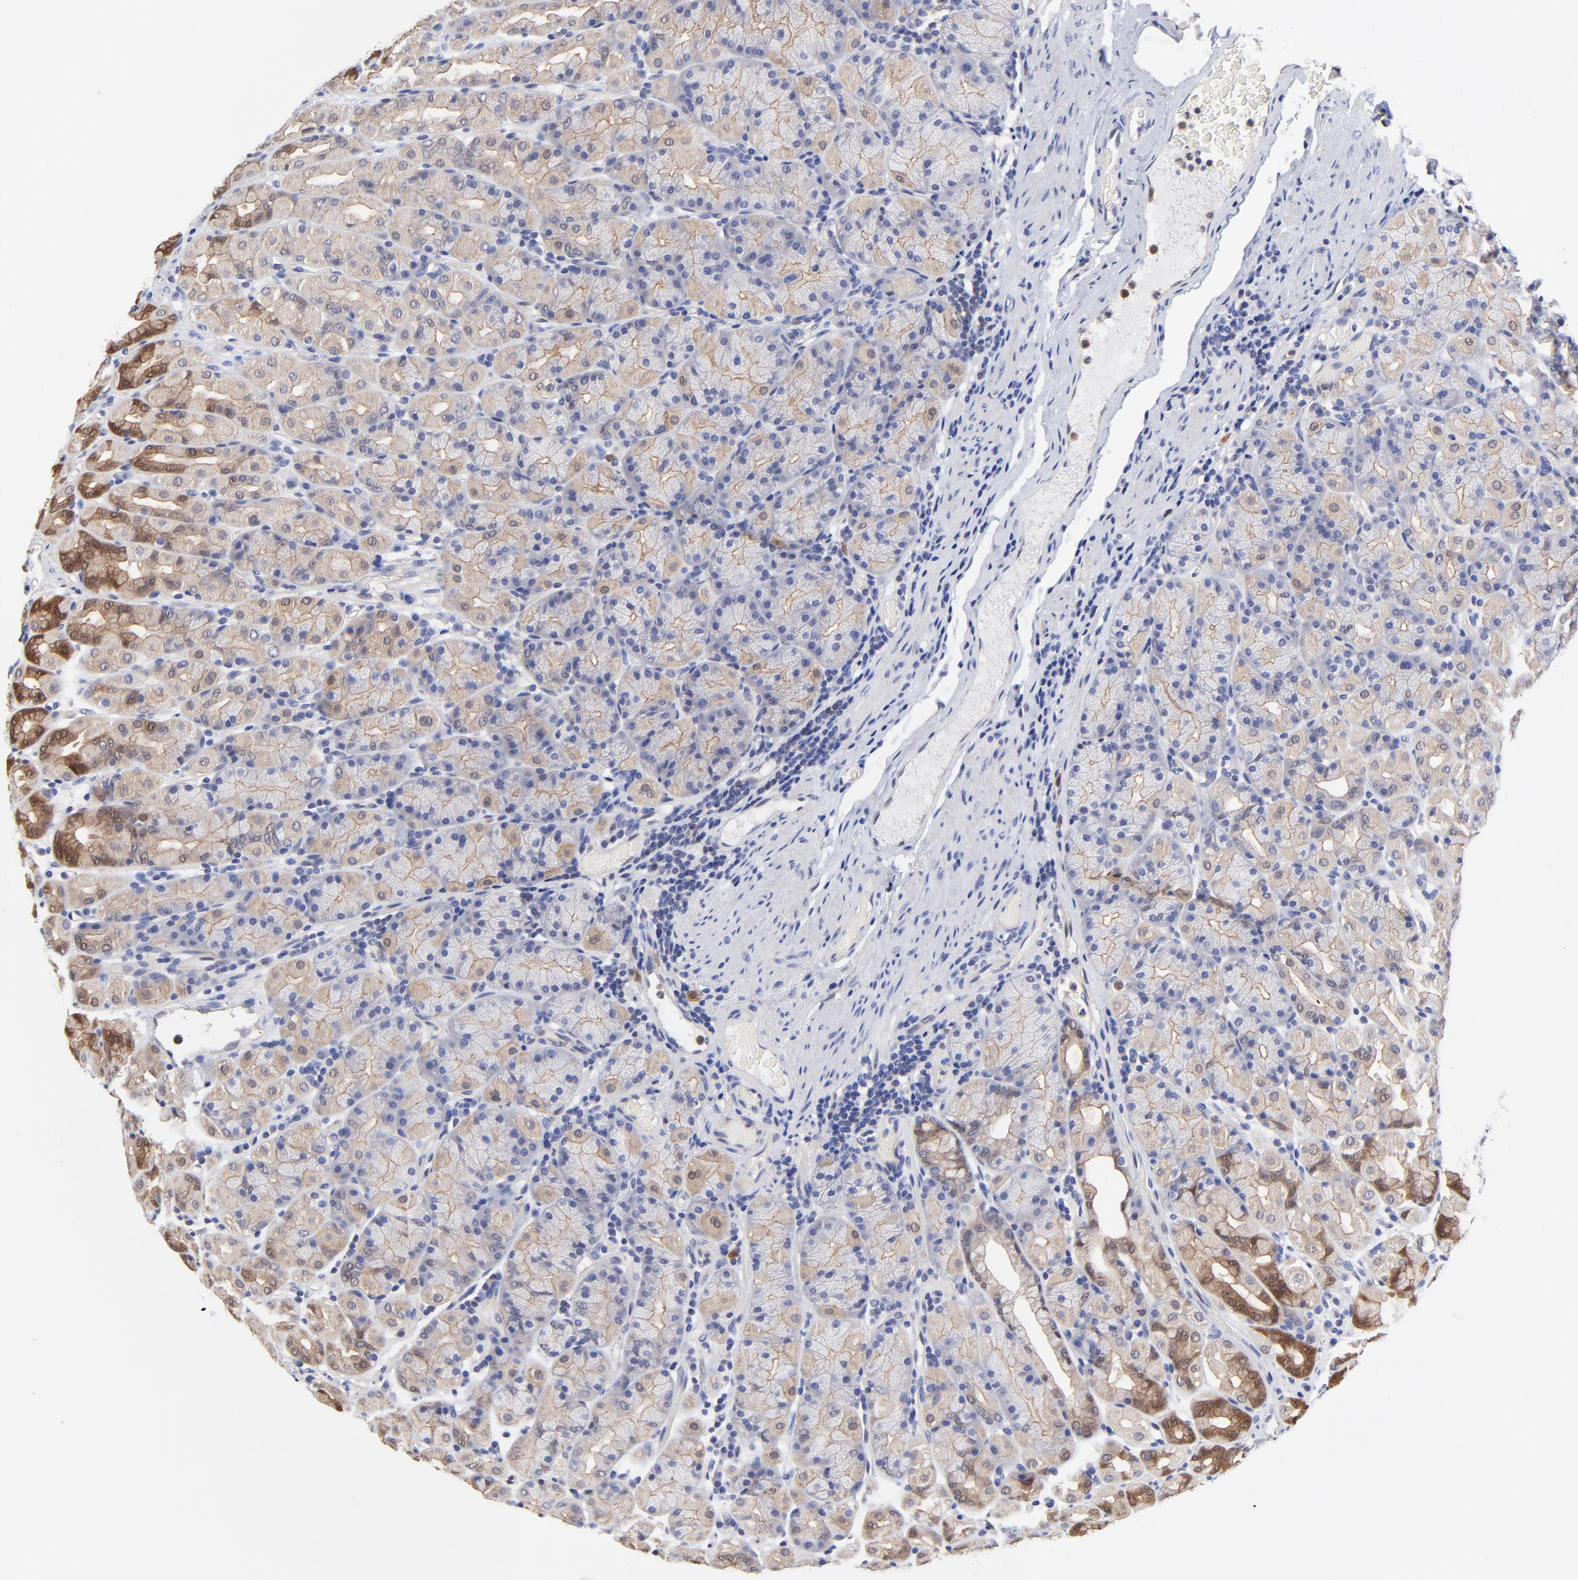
{"staining": {"intensity": "moderate", "quantity": "25%-75%", "location": "cytoplasmic/membranous,nuclear"}, "tissue": "stomach", "cell_type": "Glandular cells", "image_type": "normal", "snomed": [{"axis": "morphology", "description": "Normal tissue, NOS"}, {"axis": "topography", "description": "Stomach, upper"}], "caption": "Normal stomach demonstrates moderate cytoplasmic/membranous,nuclear expression in approximately 25%-75% of glandular cells, visualized by immunohistochemistry. (Stains: DAB (3,3'-diaminobenzidine) in brown, nuclei in blue, Microscopy: brightfield microscopy at high magnification).", "gene": "DCTPP1", "patient": {"sex": "male", "age": 68}}